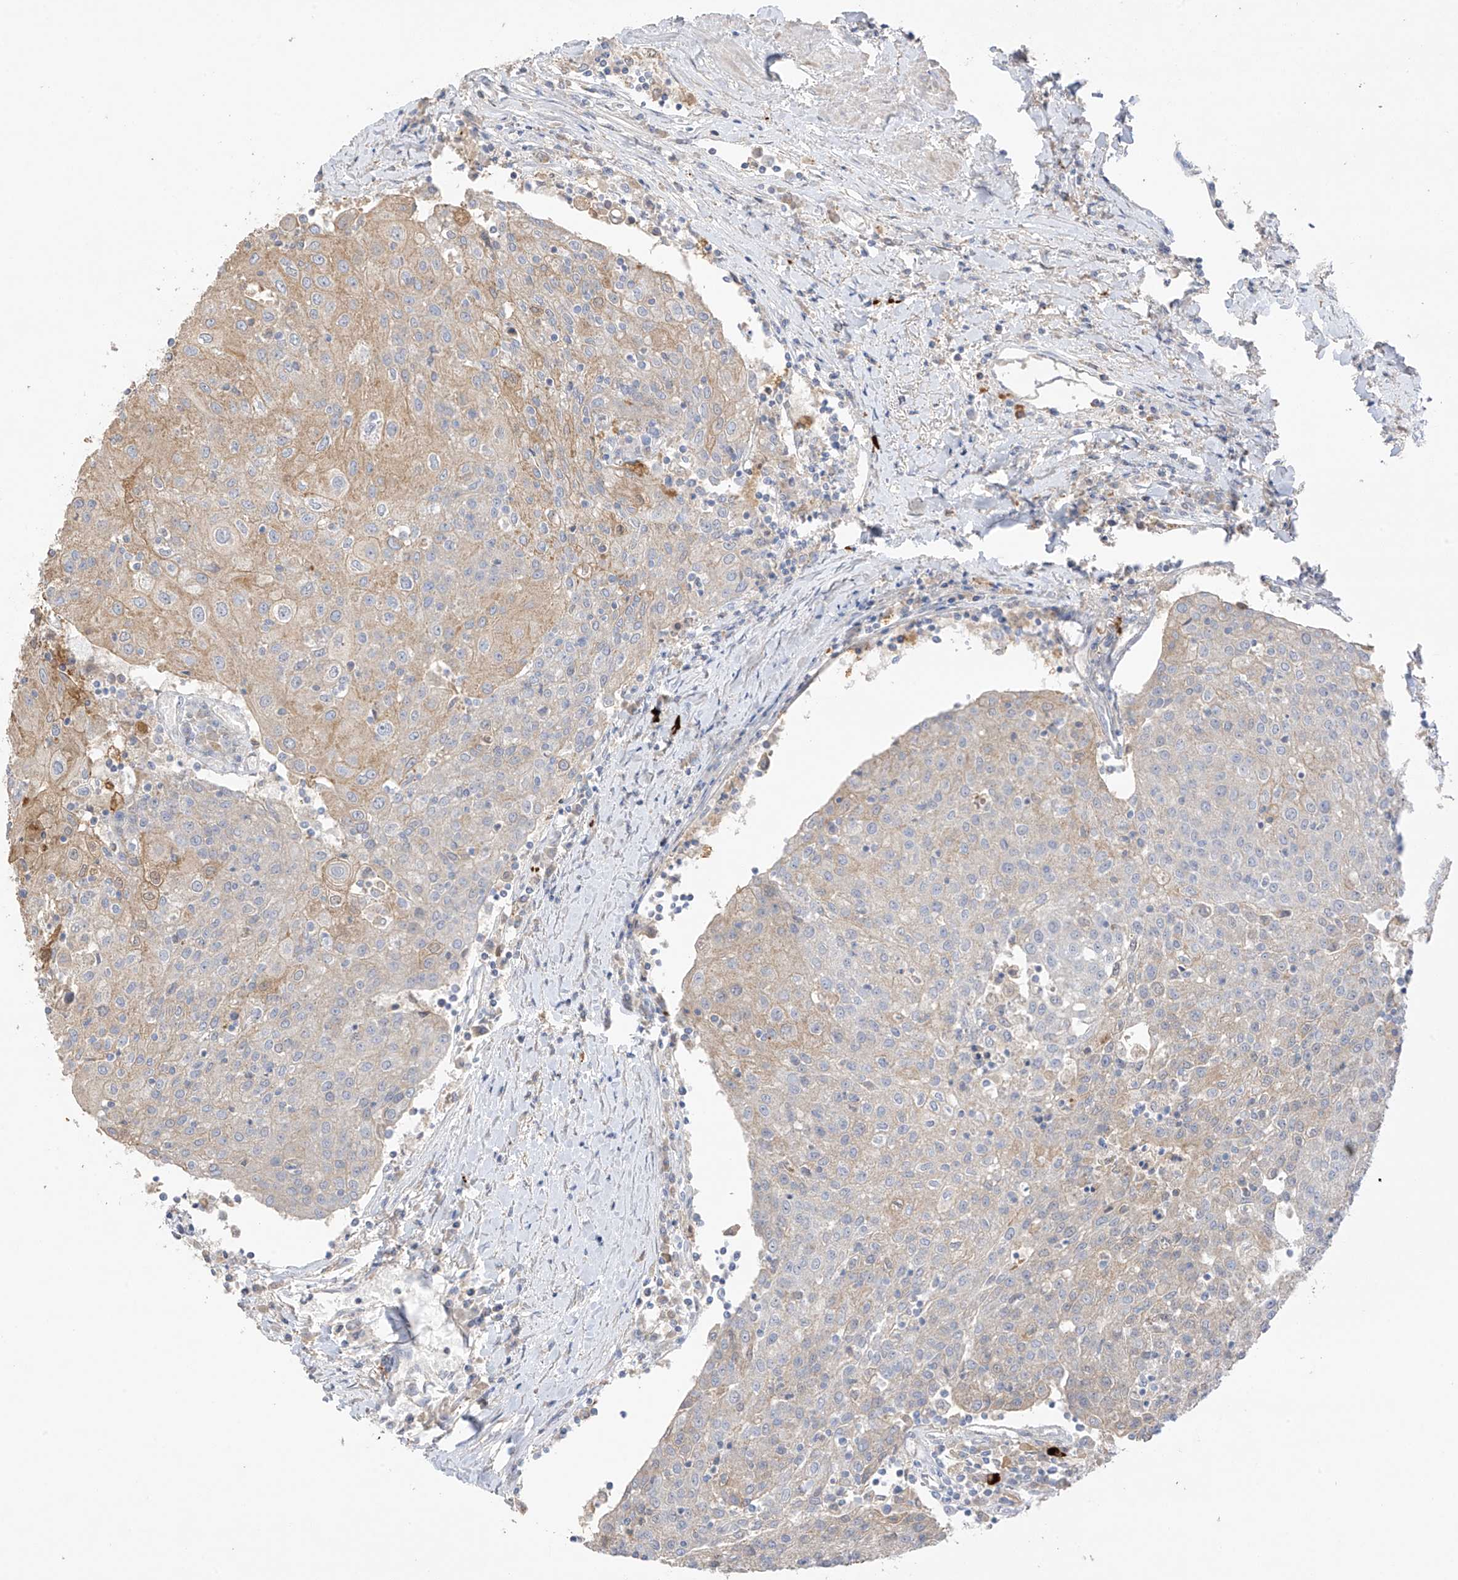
{"staining": {"intensity": "weak", "quantity": "<25%", "location": "cytoplasmic/membranous"}, "tissue": "urothelial cancer", "cell_type": "Tumor cells", "image_type": "cancer", "snomed": [{"axis": "morphology", "description": "Urothelial carcinoma, High grade"}, {"axis": "topography", "description": "Urinary bladder"}], "caption": "This is a image of IHC staining of high-grade urothelial carcinoma, which shows no staining in tumor cells.", "gene": "CAPN13", "patient": {"sex": "female", "age": 85}}